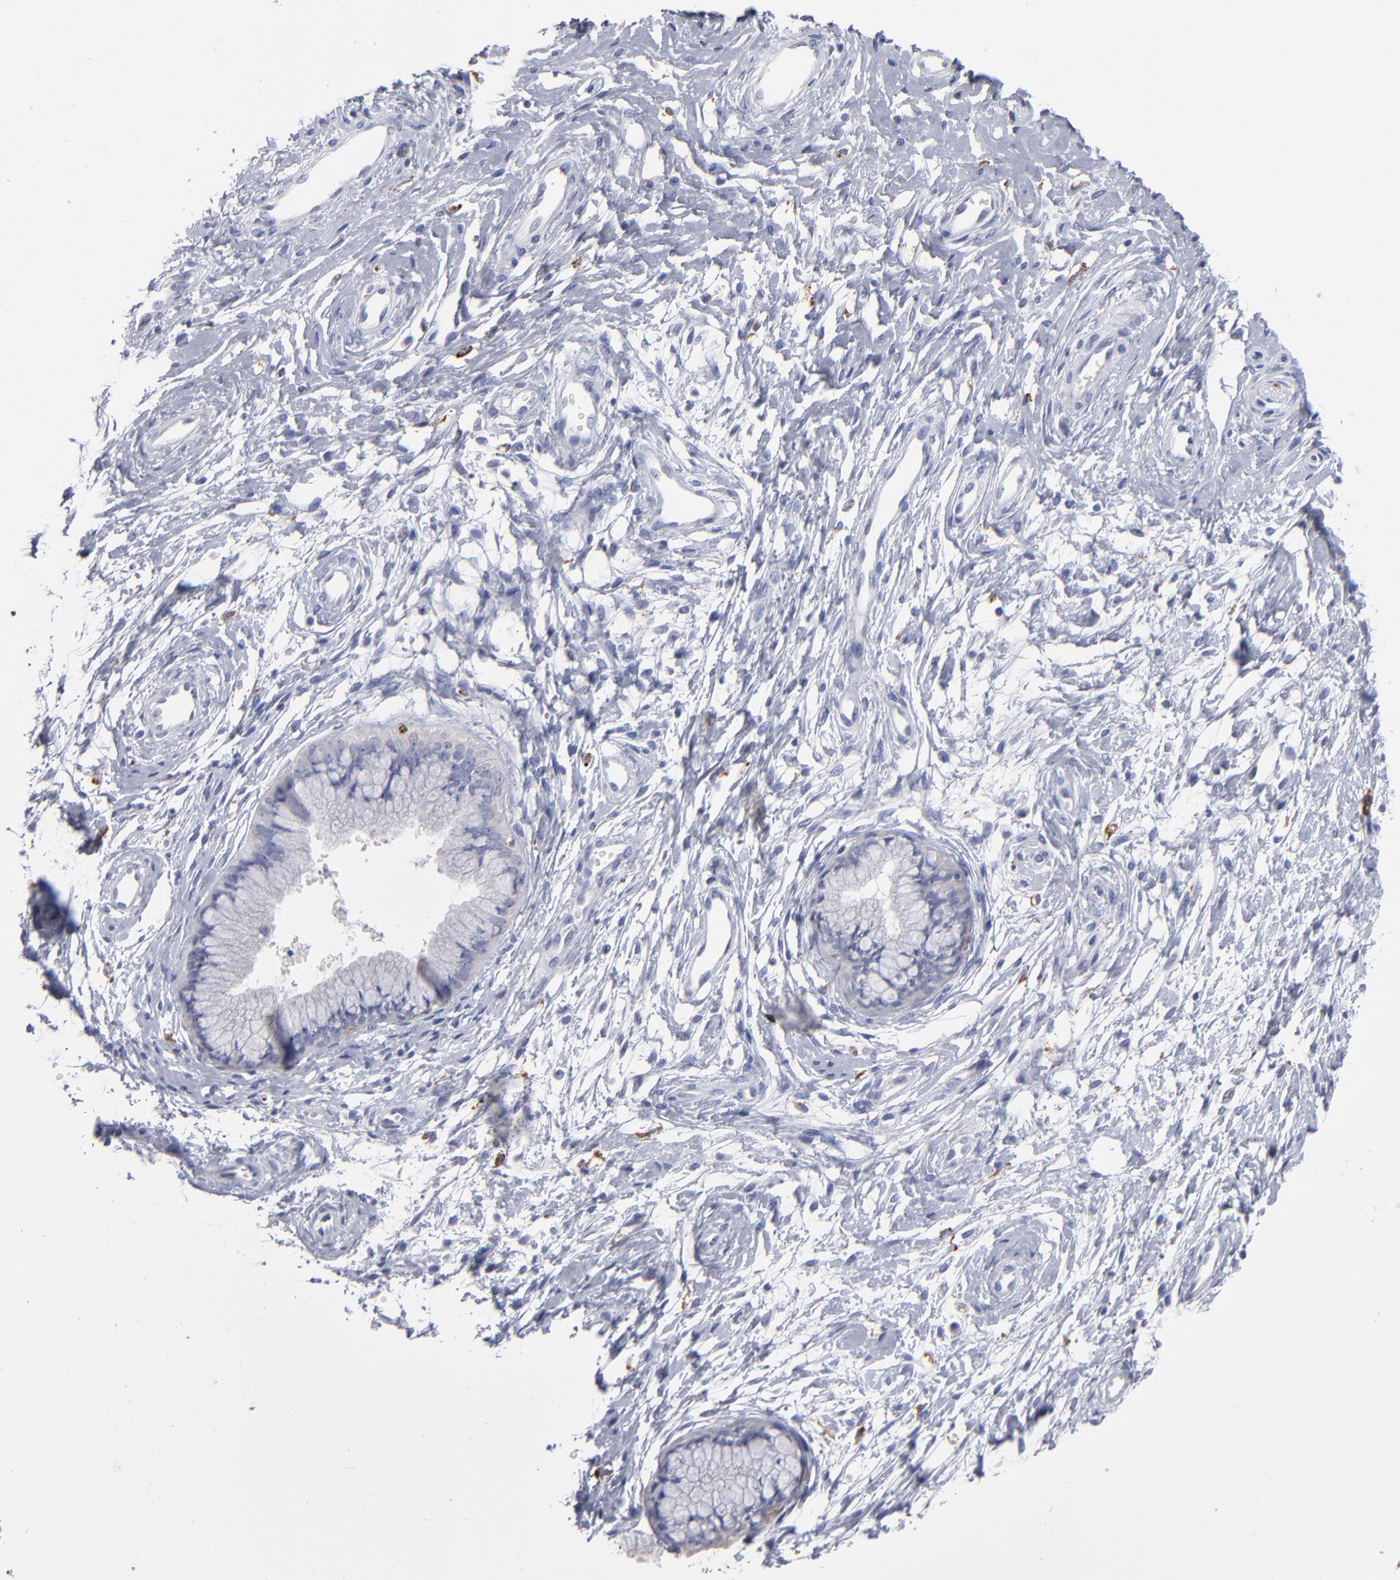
{"staining": {"intensity": "negative", "quantity": "none", "location": "none"}, "tissue": "cervix", "cell_type": "Glandular cells", "image_type": "normal", "snomed": [{"axis": "morphology", "description": "Normal tissue, NOS"}, {"axis": "topography", "description": "Cervix"}], "caption": "Immunohistochemistry photomicrograph of unremarkable cervix stained for a protein (brown), which displays no positivity in glandular cells. (IHC, brightfield microscopy, high magnification).", "gene": "CD180", "patient": {"sex": "female", "age": 39}}